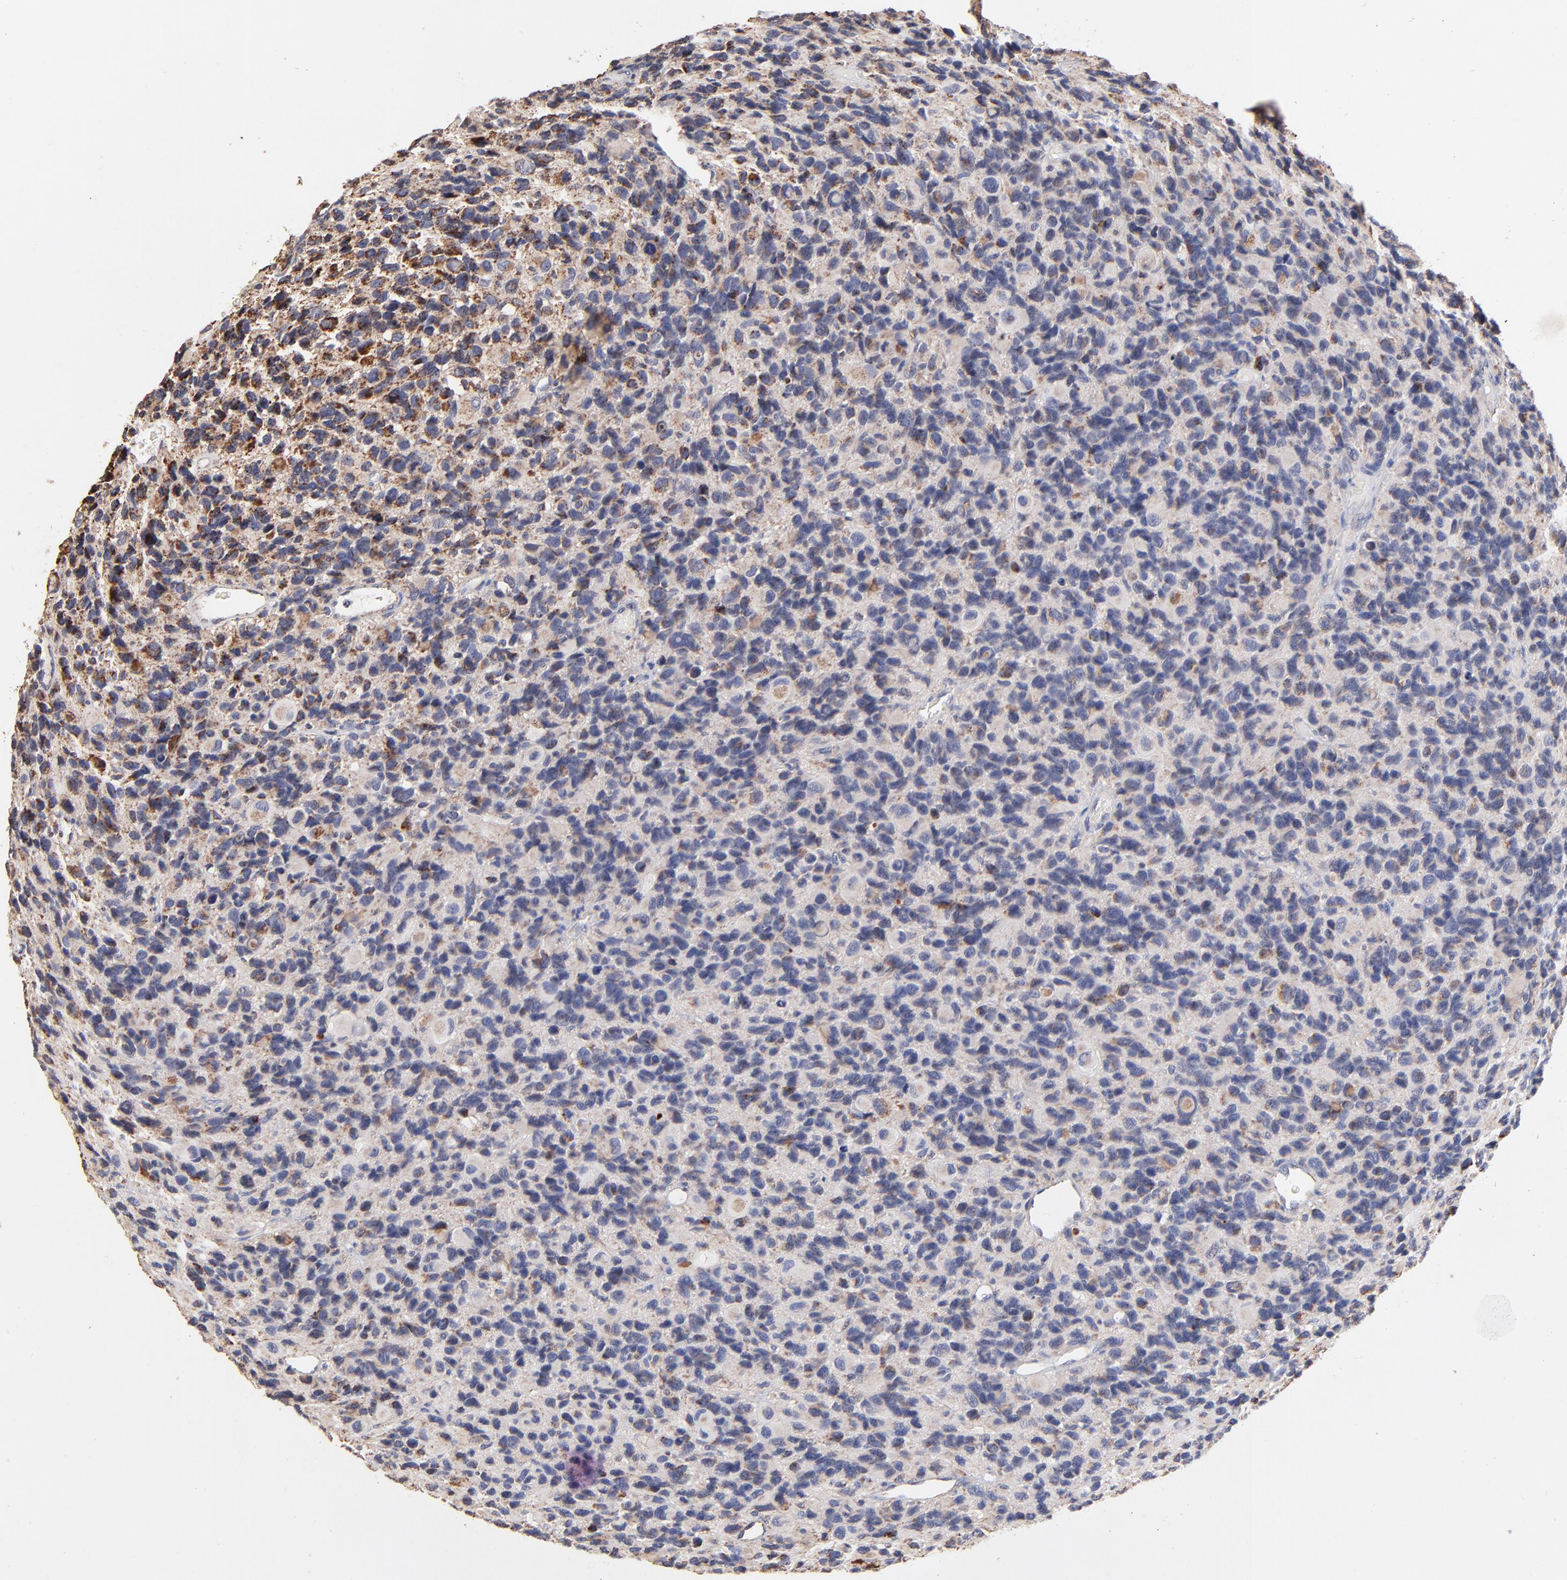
{"staining": {"intensity": "weak", "quantity": ">75%", "location": "cytoplasmic/membranous"}, "tissue": "glioma", "cell_type": "Tumor cells", "image_type": "cancer", "snomed": [{"axis": "morphology", "description": "Glioma, malignant, High grade"}, {"axis": "topography", "description": "Brain"}], "caption": "Human glioma stained with a brown dye demonstrates weak cytoplasmic/membranous positive expression in approximately >75% of tumor cells.", "gene": "SSBP1", "patient": {"sex": "male", "age": 77}}